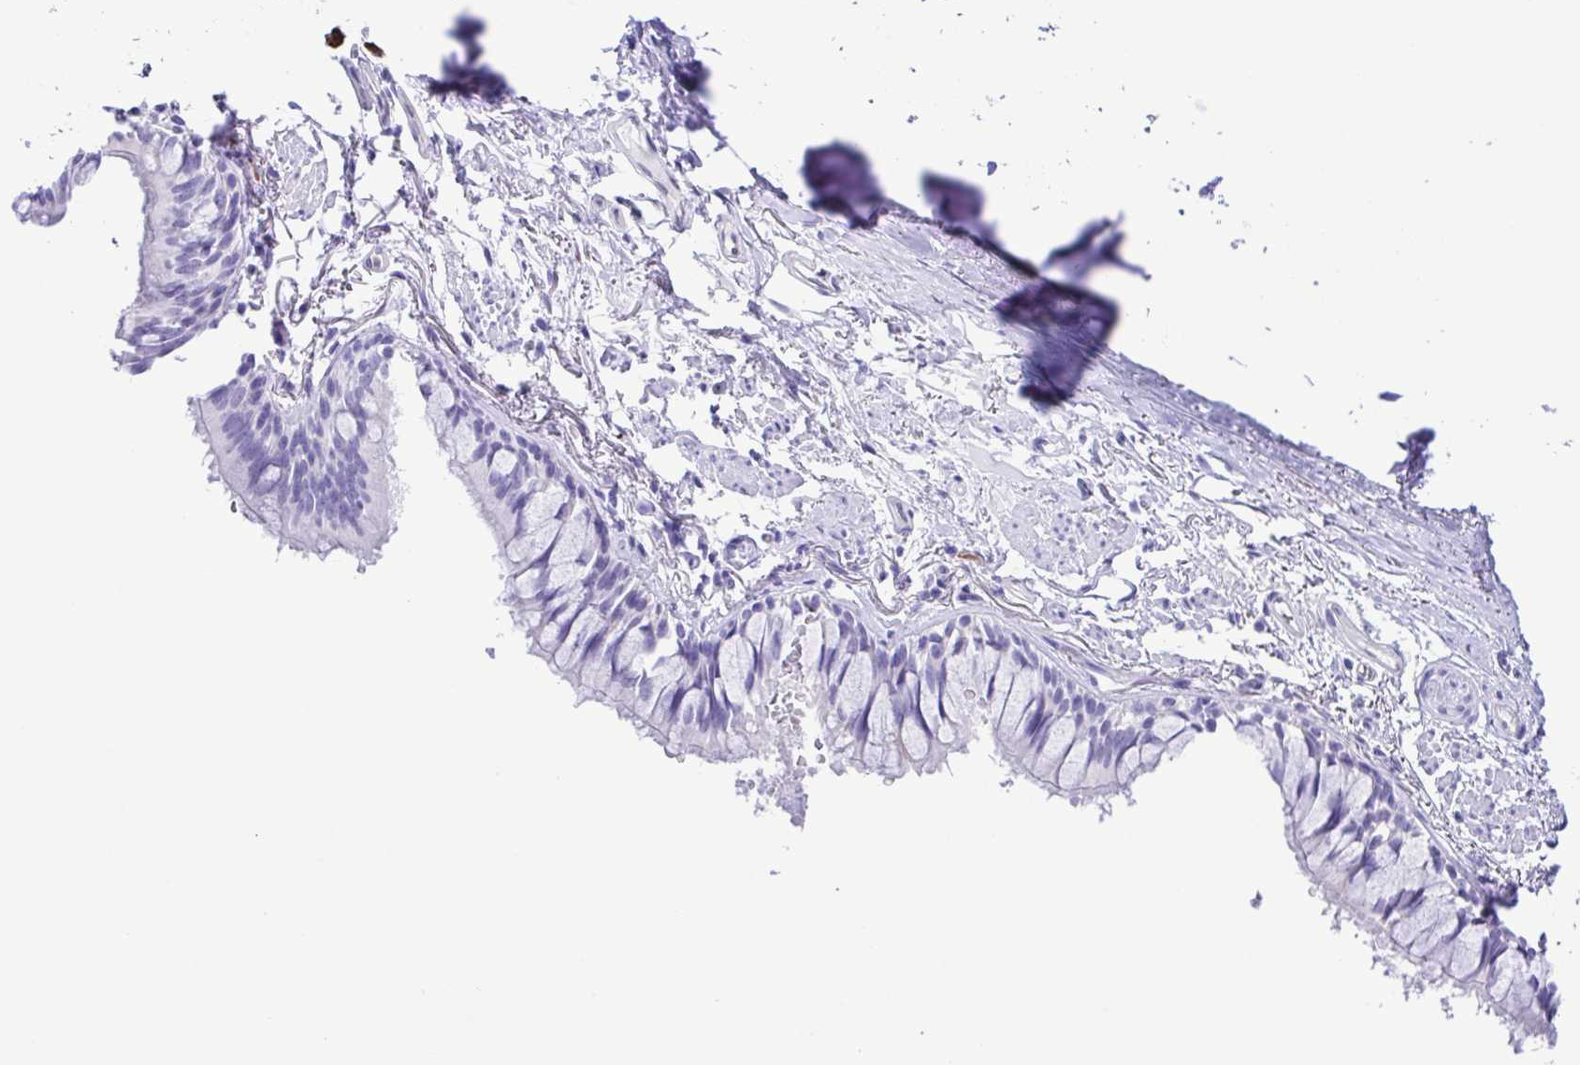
{"staining": {"intensity": "negative", "quantity": "none", "location": "none"}, "tissue": "bronchus", "cell_type": "Respiratory epithelial cells", "image_type": "normal", "snomed": [{"axis": "morphology", "description": "Normal tissue, NOS"}, {"axis": "topography", "description": "Bronchus"}], "caption": "This is an immunohistochemistry image of unremarkable bronchus. There is no expression in respiratory epithelial cells.", "gene": "GPR17", "patient": {"sex": "male", "age": 70}}